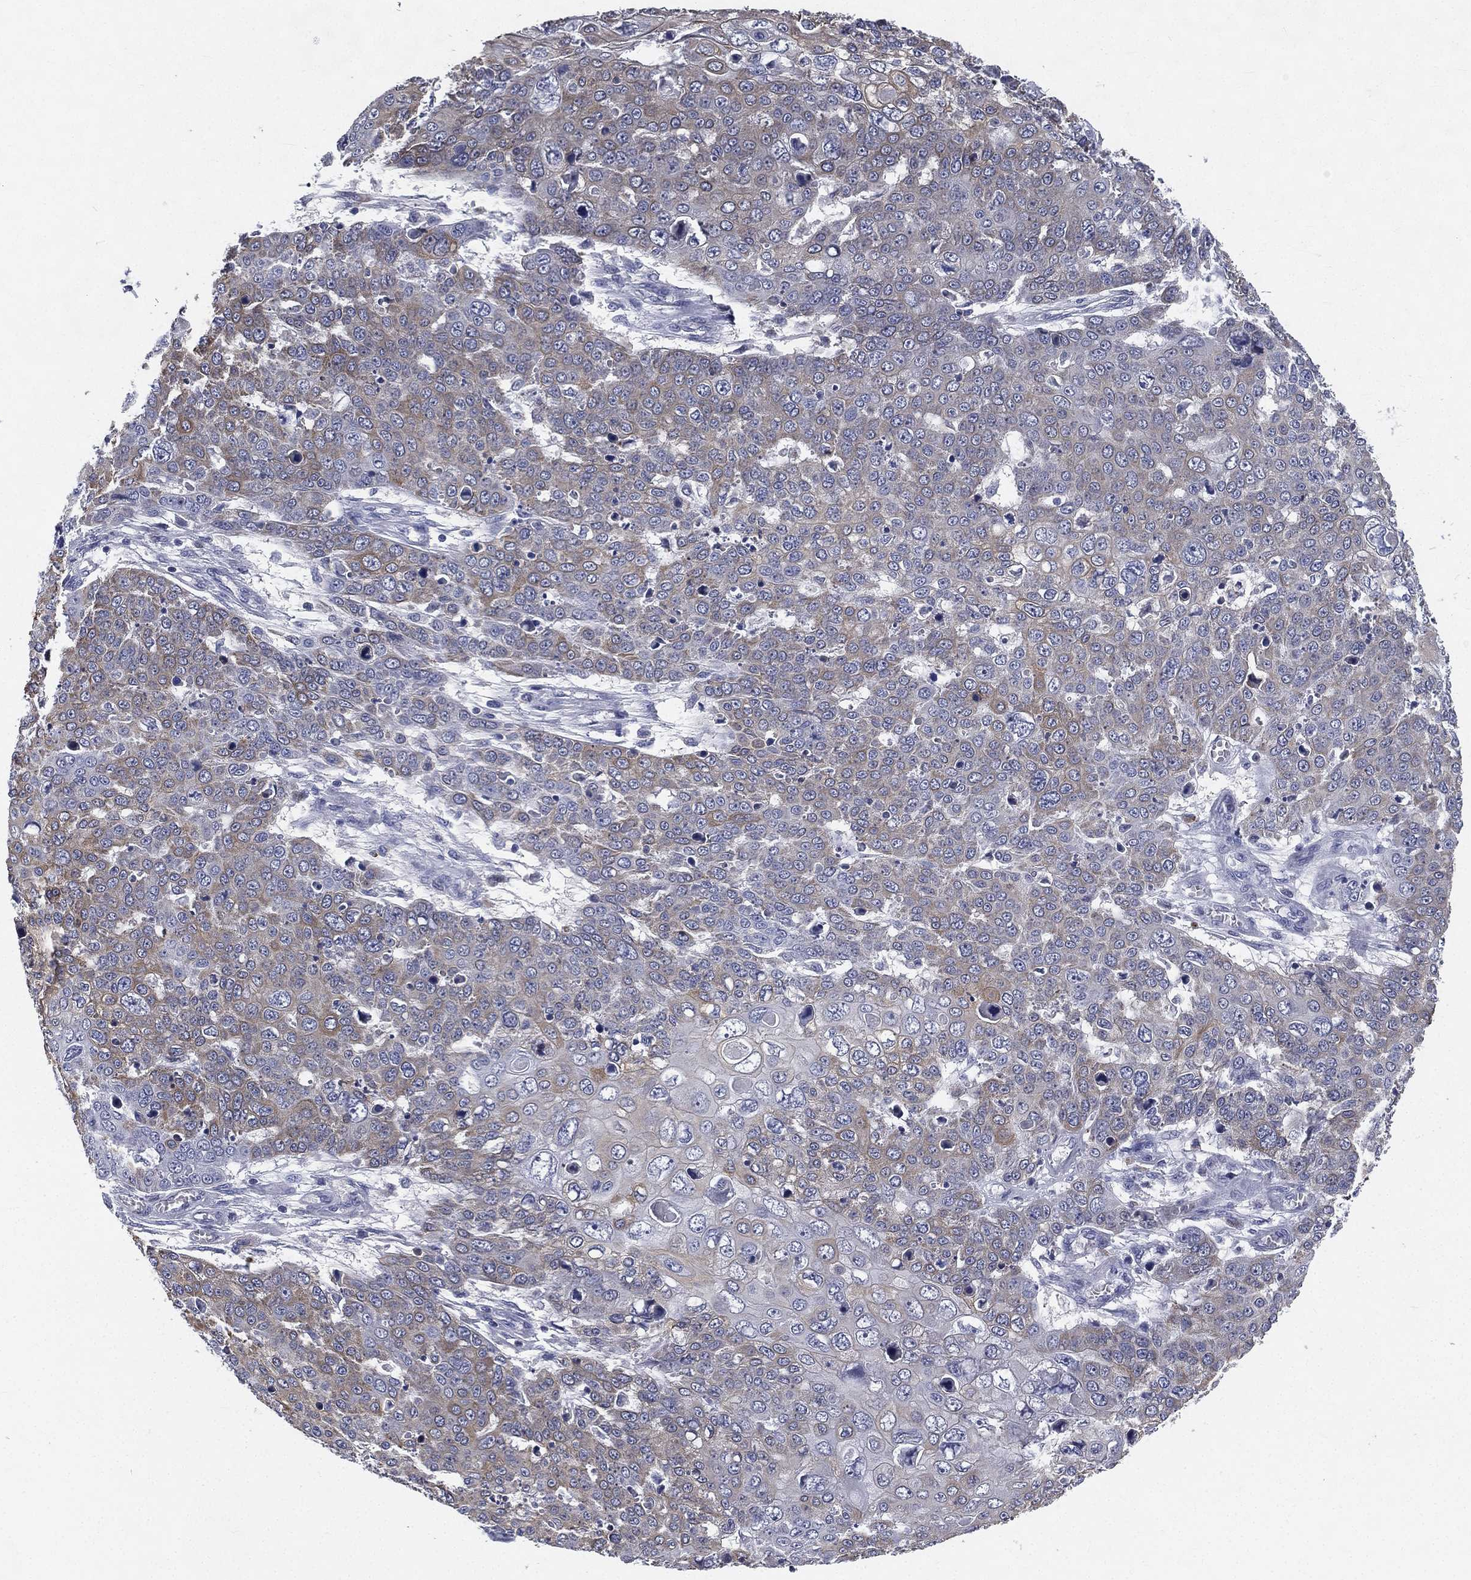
{"staining": {"intensity": "weak", "quantity": "<25%", "location": "cytoplasmic/membranous"}, "tissue": "skin cancer", "cell_type": "Tumor cells", "image_type": "cancer", "snomed": [{"axis": "morphology", "description": "Squamous cell carcinoma, NOS"}, {"axis": "topography", "description": "Skin"}], "caption": "Micrograph shows no protein positivity in tumor cells of skin cancer (squamous cell carcinoma) tissue.", "gene": "IFT27", "patient": {"sex": "male", "age": 71}}